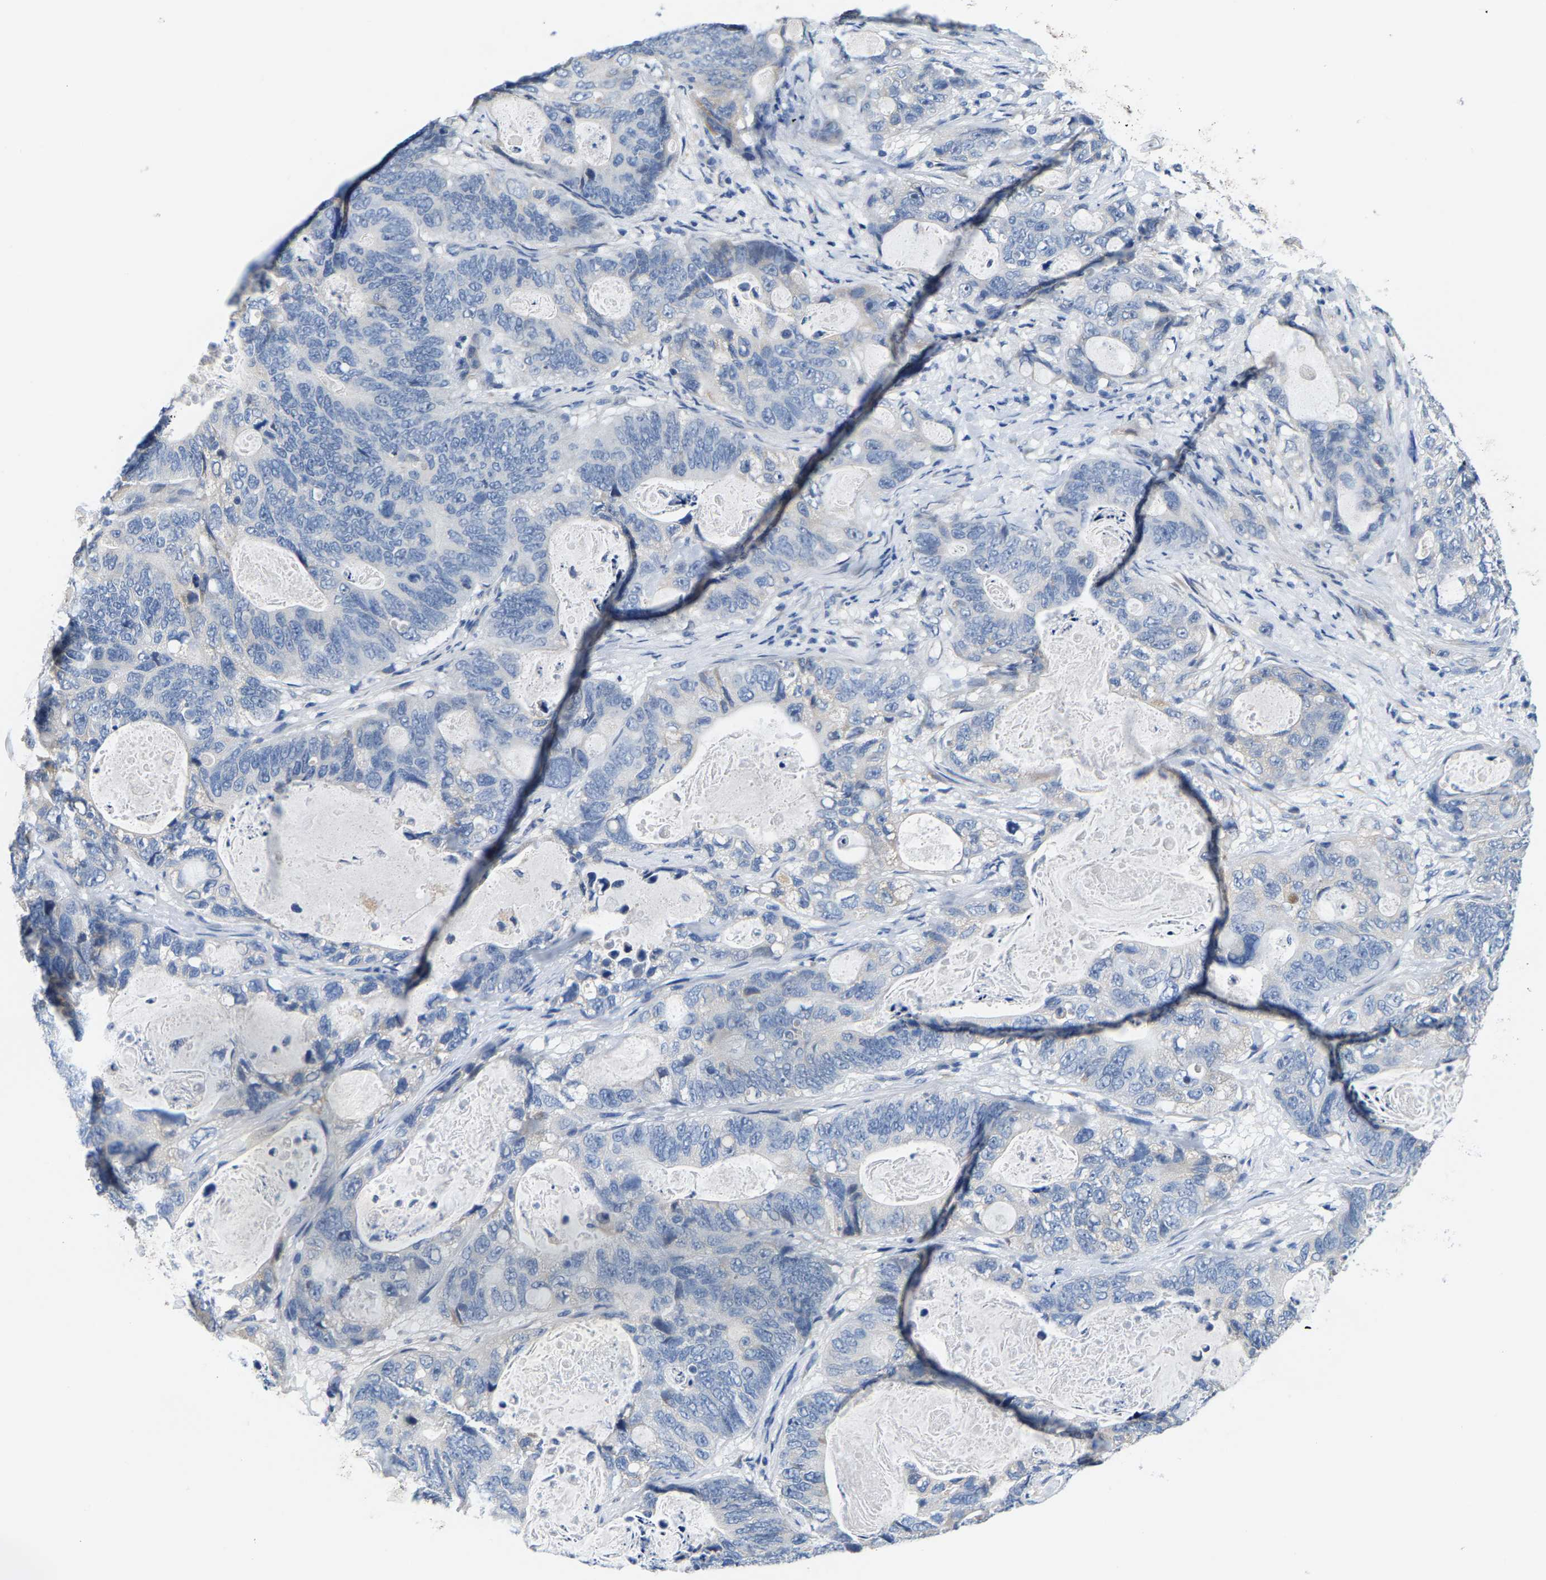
{"staining": {"intensity": "negative", "quantity": "none", "location": "none"}, "tissue": "stomach cancer", "cell_type": "Tumor cells", "image_type": "cancer", "snomed": [{"axis": "morphology", "description": "Normal tissue, NOS"}, {"axis": "morphology", "description": "Adenocarcinoma, NOS"}, {"axis": "topography", "description": "Stomach"}], "caption": "Tumor cells show no significant protein expression in stomach cancer.", "gene": "KLHL1", "patient": {"sex": "female", "age": 89}}